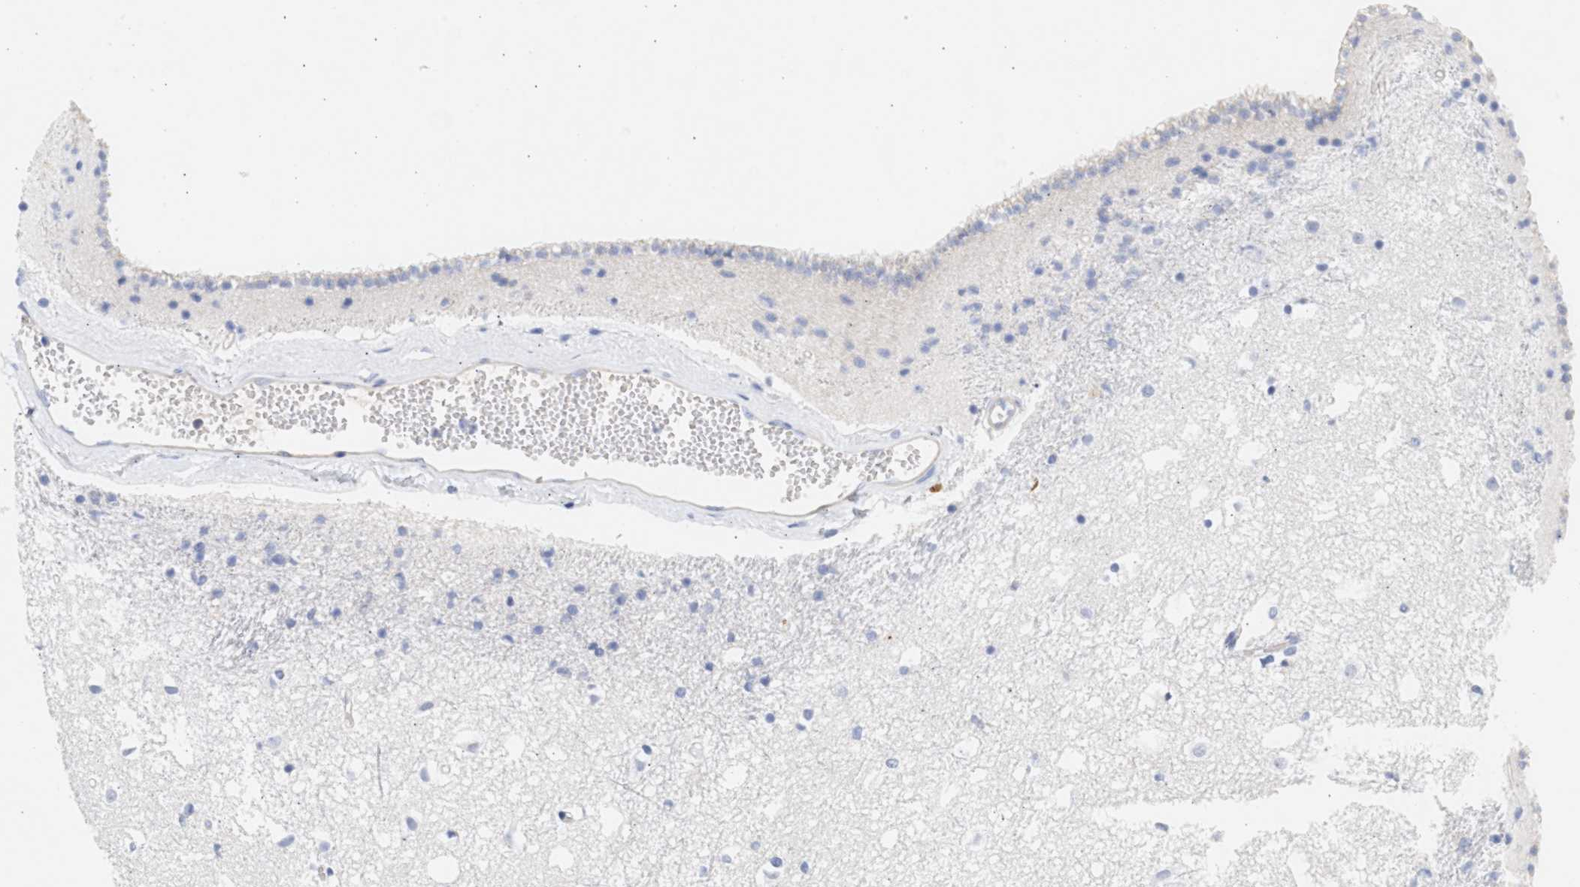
{"staining": {"intensity": "negative", "quantity": "none", "location": "none"}, "tissue": "caudate", "cell_type": "Glial cells", "image_type": "normal", "snomed": [{"axis": "morphology", "description": "Normal tissue, NOS"}, {"axis": "topography", "description": "Lateral ventricle wall"}], "caption": "Immunohistochemistry micrograph of unremarkable human caudate stained for a protein (brown), which exhibits no staining in glial cells.", "gene": "SPATA3", "patient": {"sex": "male", "age": 45}}